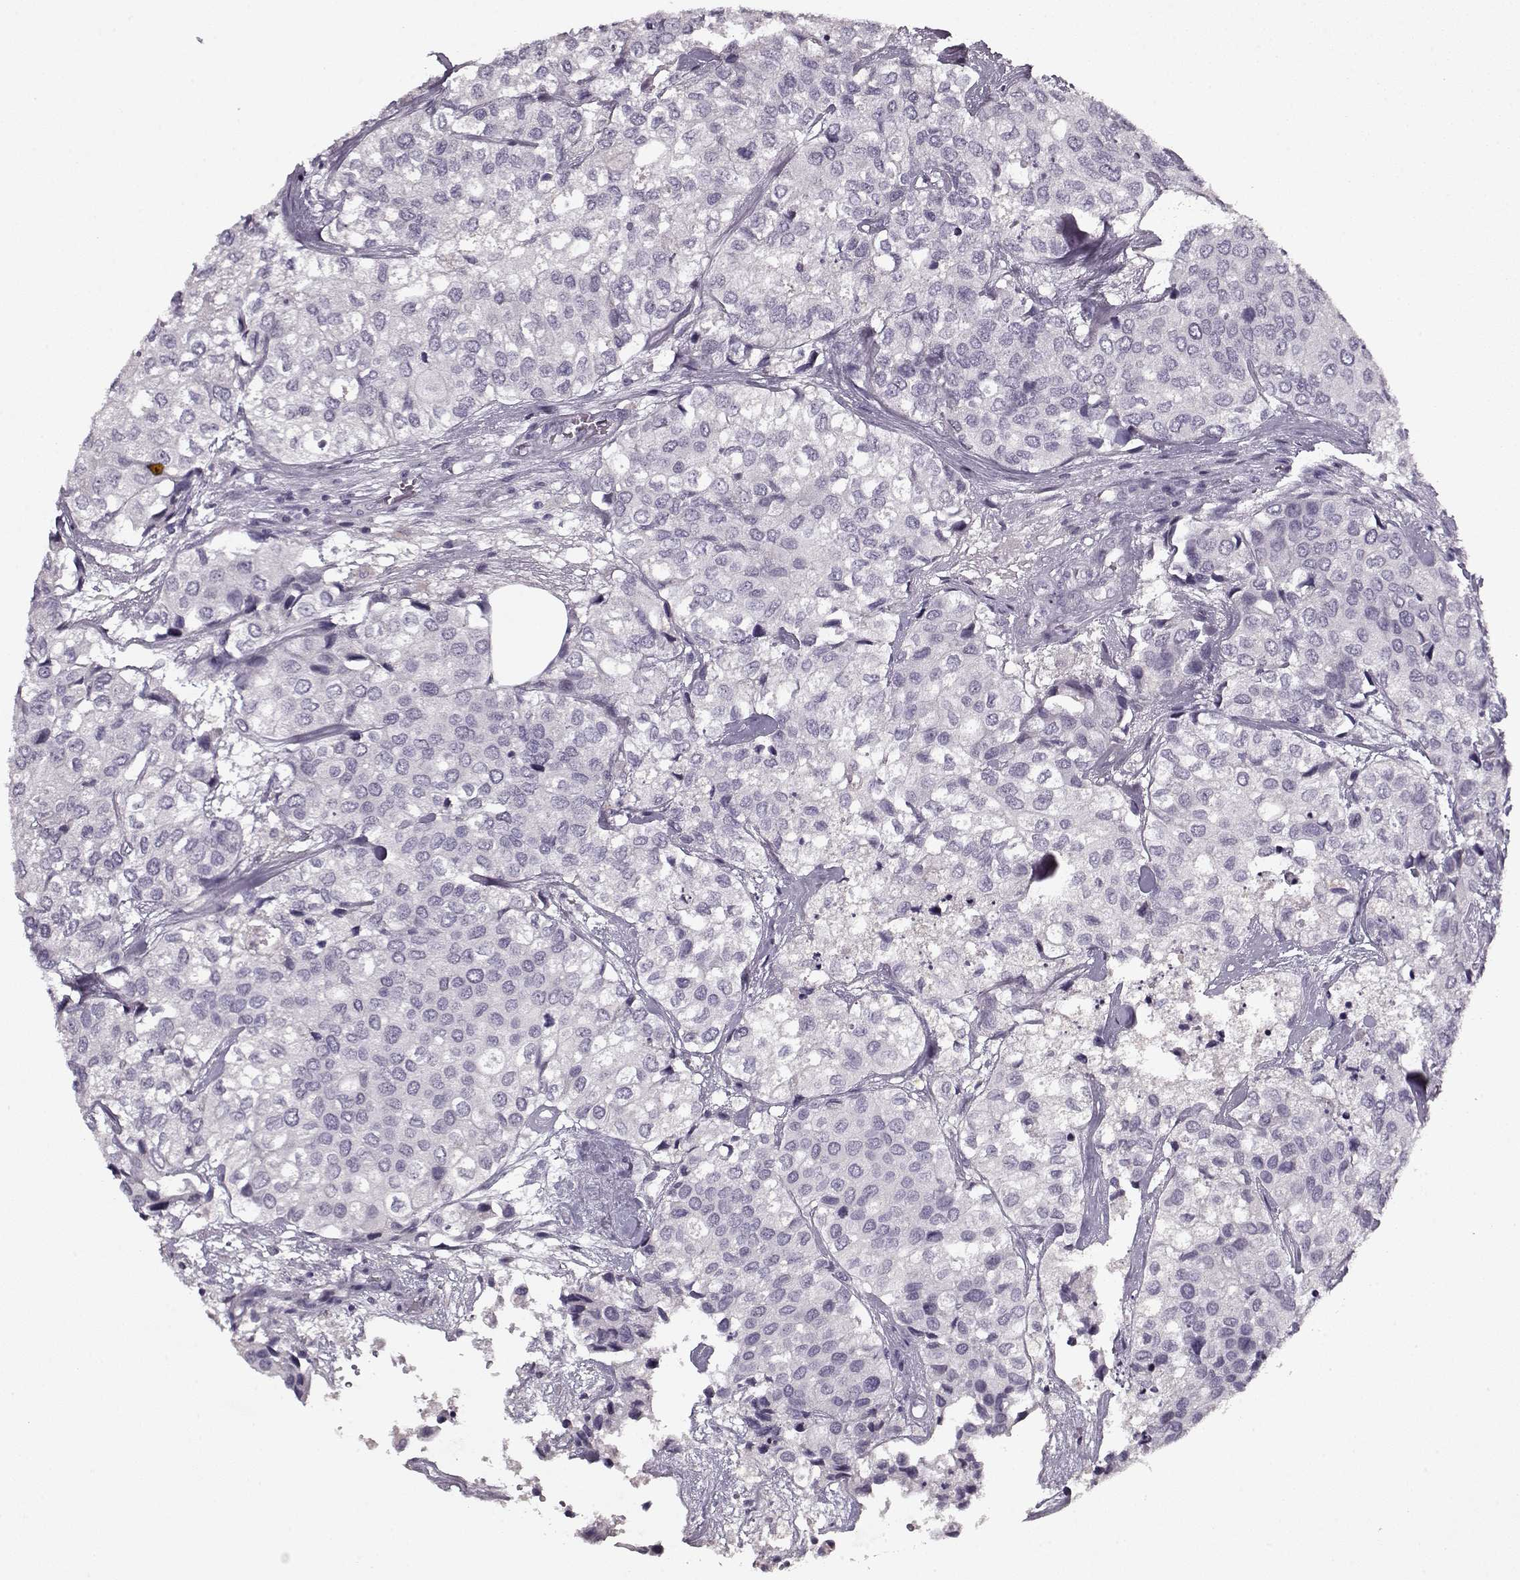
{"staining": {"intensity": "negative", "quantity": "none", "location": "none"}, "tissue": "urothelial cancer", "cell_type": "Tumor cells", "image_type": "cancer", "snomed": [{"axis": "morphology", "description": "Urothelial carcinoma, High grade"}, {"axis": "topography", "description": "Urinary bladder"}], "caption": "Immunohistochemical staining of urothelial cancer displays no significant expression in tumor cells. Nuclei are stained in blue.", "gene": "KRT9", "patient": {"sex": "male", "age": 73}}